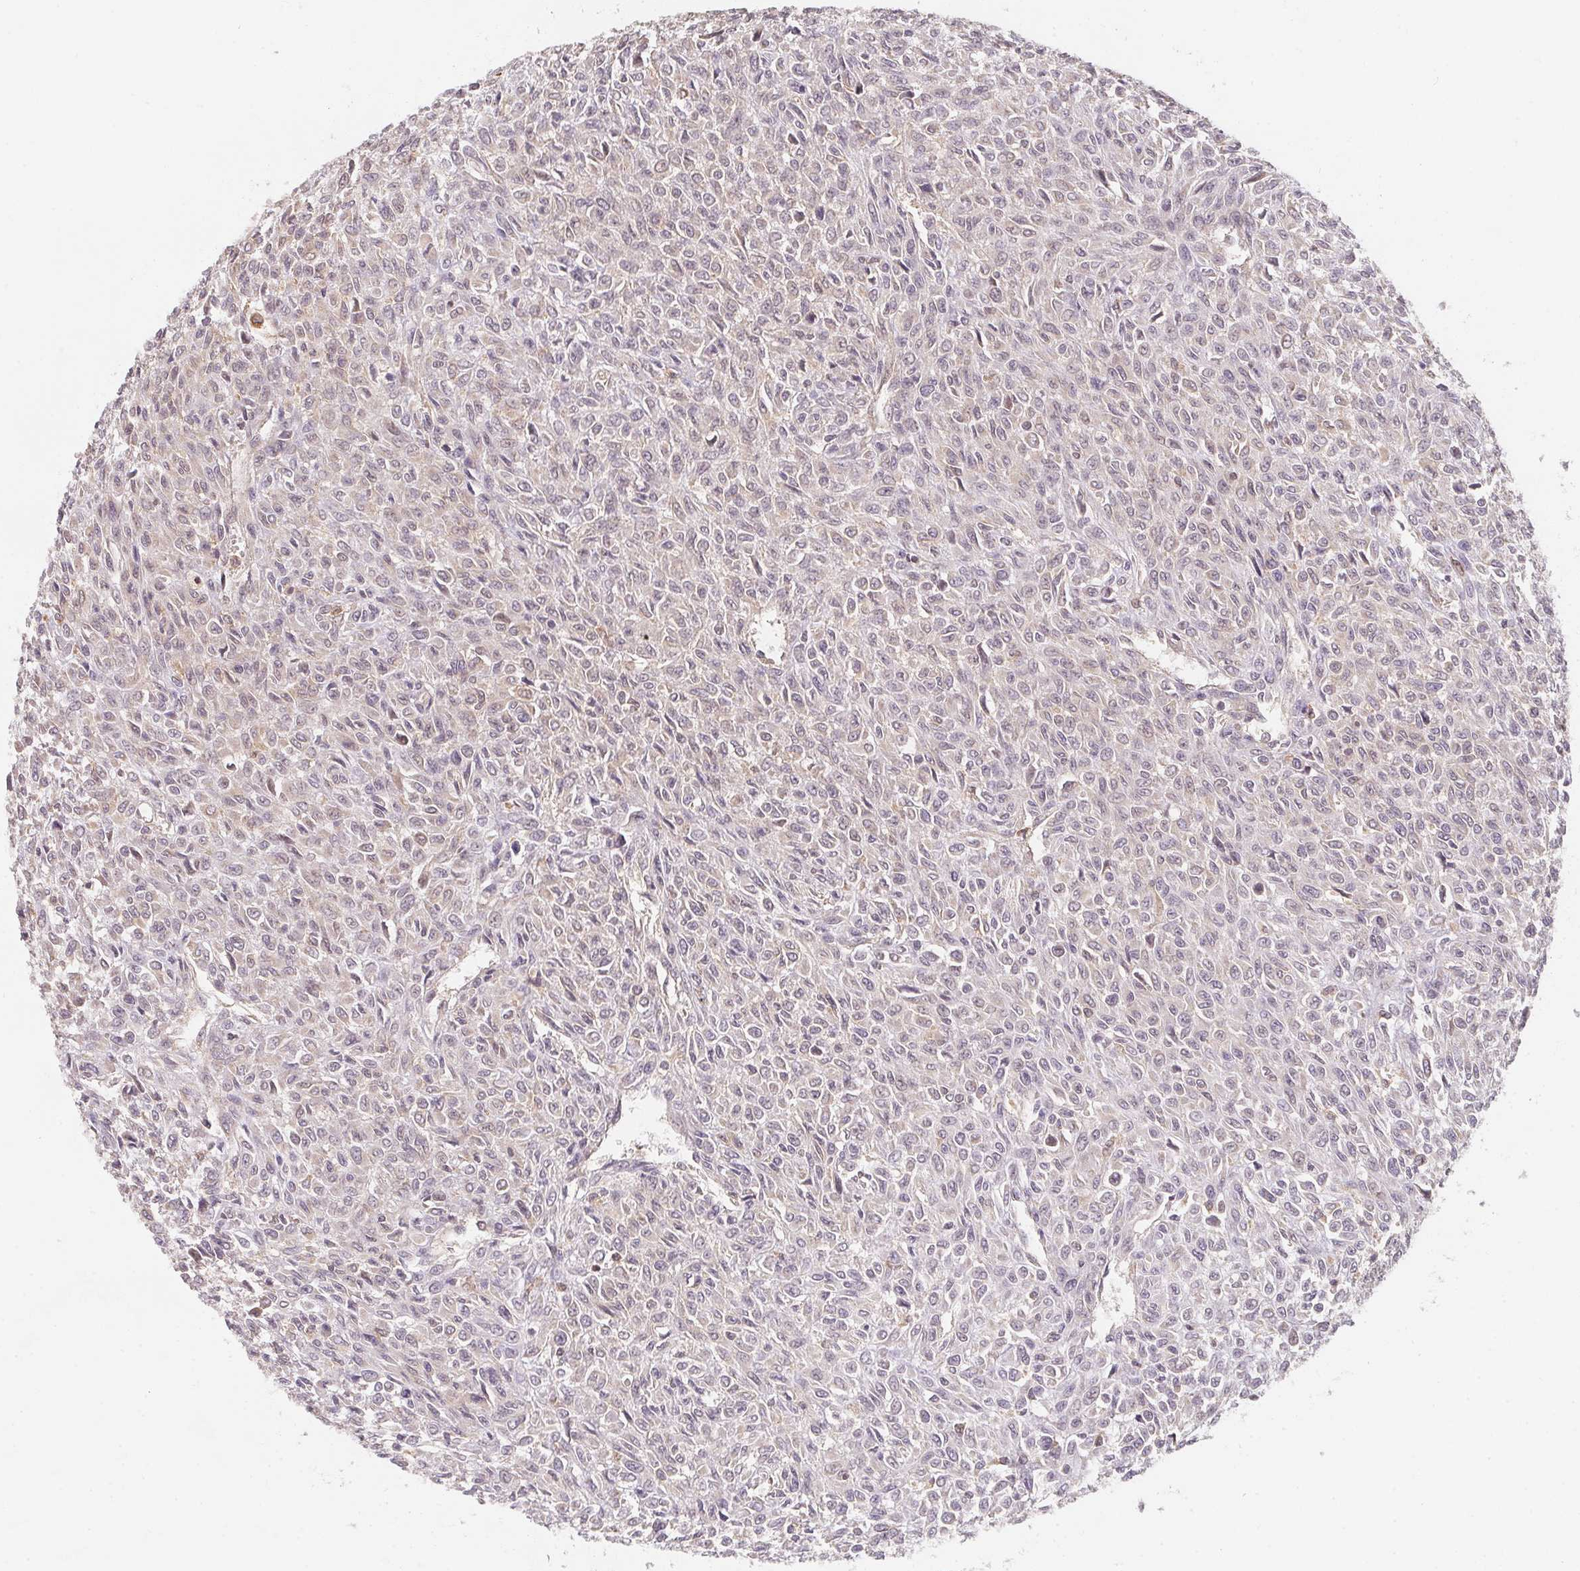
{"staining": {"intensity": "negative", "quantity": "none", "location": "none"}, "tissue": "renal cancer", "cell_type": "Tumor cells", "image_type": "cancer", "snomed": [{"axis": "morphology", "description": "Adenocarcinoma, NOS"}, {"axis": "topography", "description": "Kidney"}], "caption": "Protein analysis of renal cancer displays no significant staining in tumor cells.", "gene": "ANKRD13A", "patient": {"sex": "male", "age": 58}}